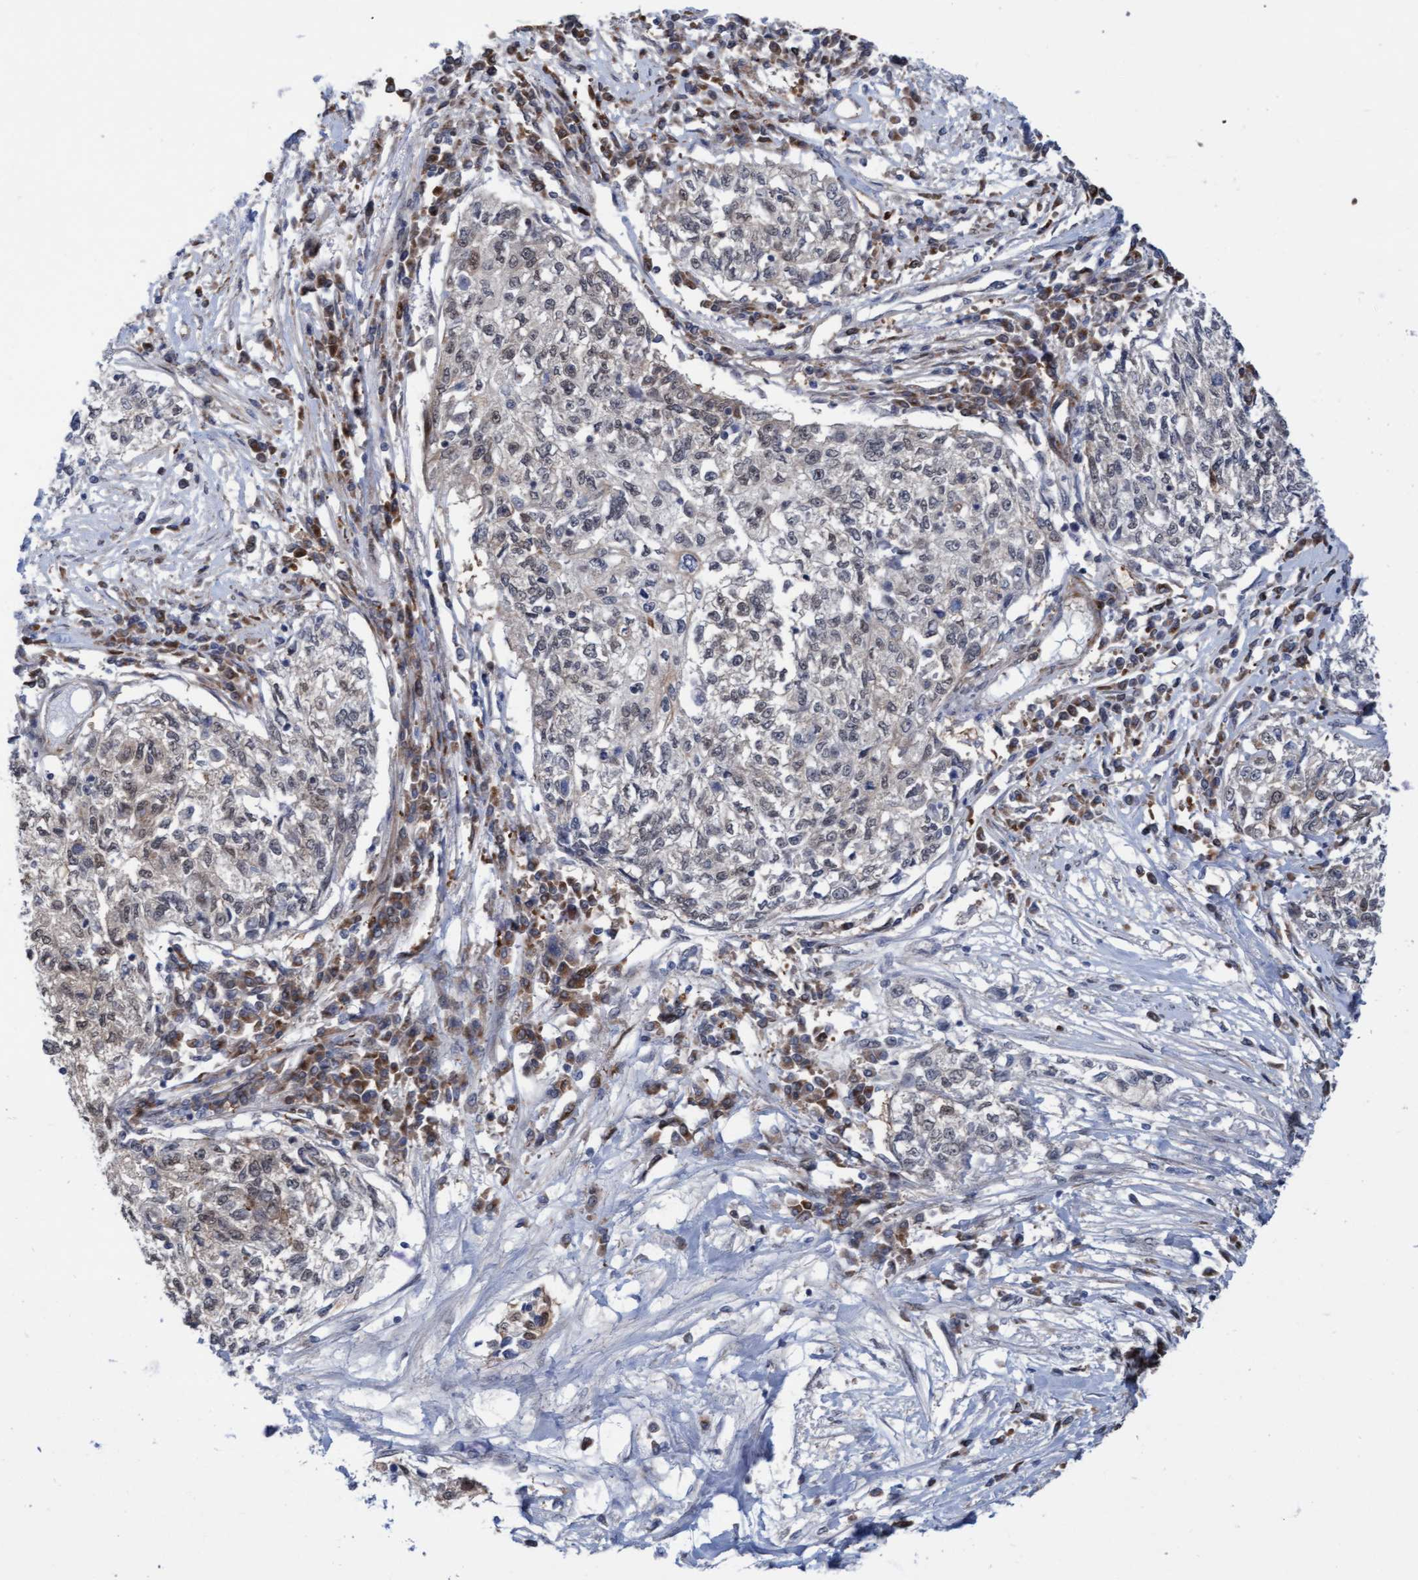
{"staining": {"intensity": "weak", "quantity": "<25%", "location": "cytoplasmic/membranous"}, "tissue": "cervical cancer", "cell_type": "Tumor cells", "image_type": "cancer", "snomed": [{"axis": "morphology", "description": "Squamous cell carcinoma, NOS"}, {"axis": "topography", "description": "Cervix"}], "caption": "Immunohistochemistry micrograph of neoplastic tissue: human cervical cancer stained with DAB (3,3'-diaminobenzidine) exhibits no significant protein staining in tumor cells. (Immunohistochemistry (ihc), brightfield microscopy, high magnification).", "gene": "RAP1GAP2", "patient": {"sex": "female", "age": 57}}